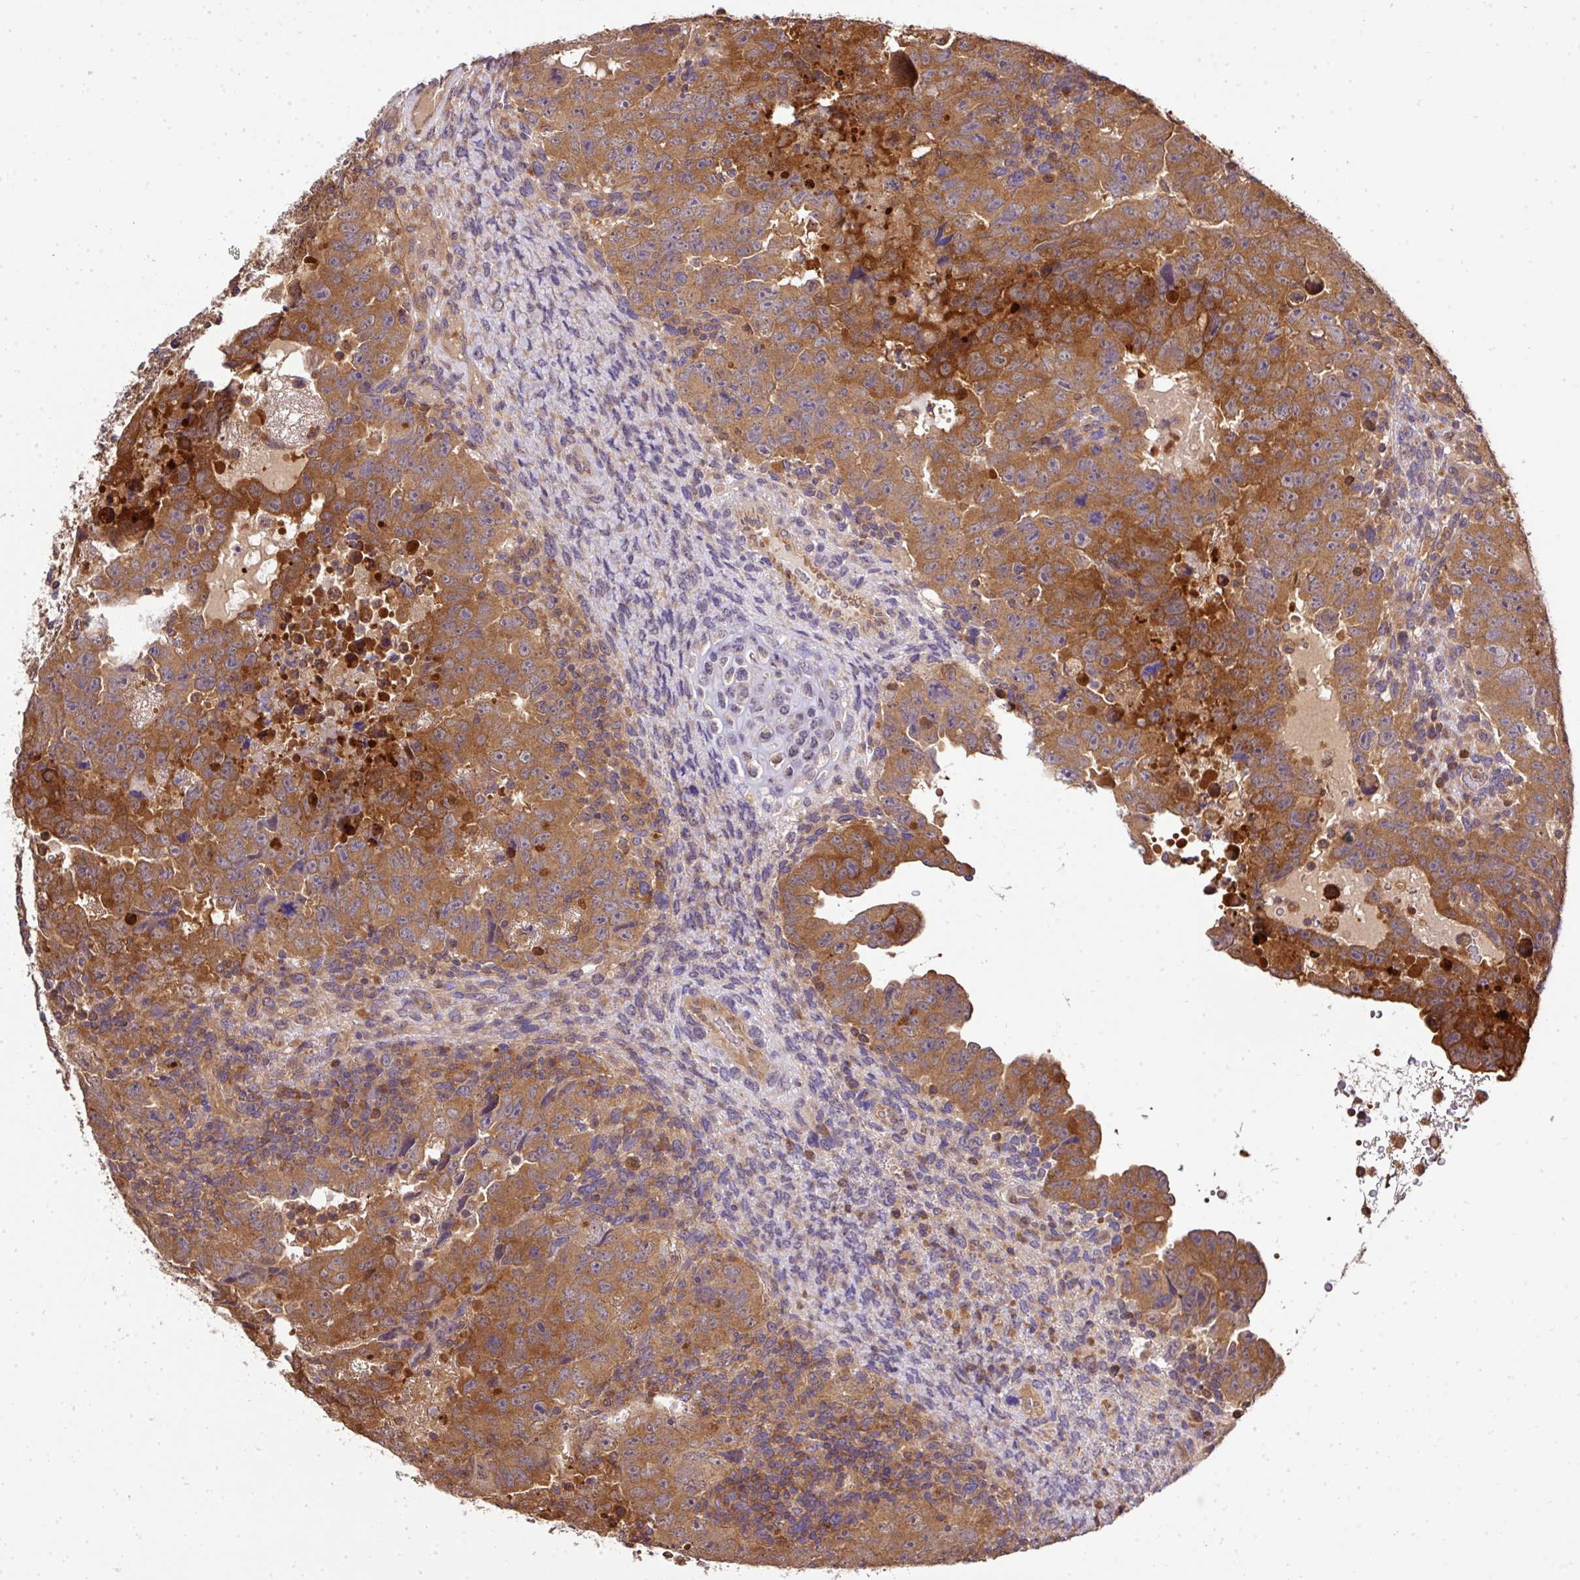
{"staining": {"intensity": "moderate", "quantity": ">75%", "location": "cytoplasmic/membranous"}, "tissue": "testis cancer", "cell_type": "Tumor cells", "image_type": "cancer", "snomed": [{"axis": "morphology", "description": "Carcinoma, Embryonal, NOS"}, {"axis": "topography", "description": "Testis"}], "caption": "Testis cancer (embryonal carcinoma) stained for a protein demonstrates moderate cytoplasmic/membranous positivity in tumor cells.", "gene": "TMEM107", "patient": {"sex": "male", "age": 24}}